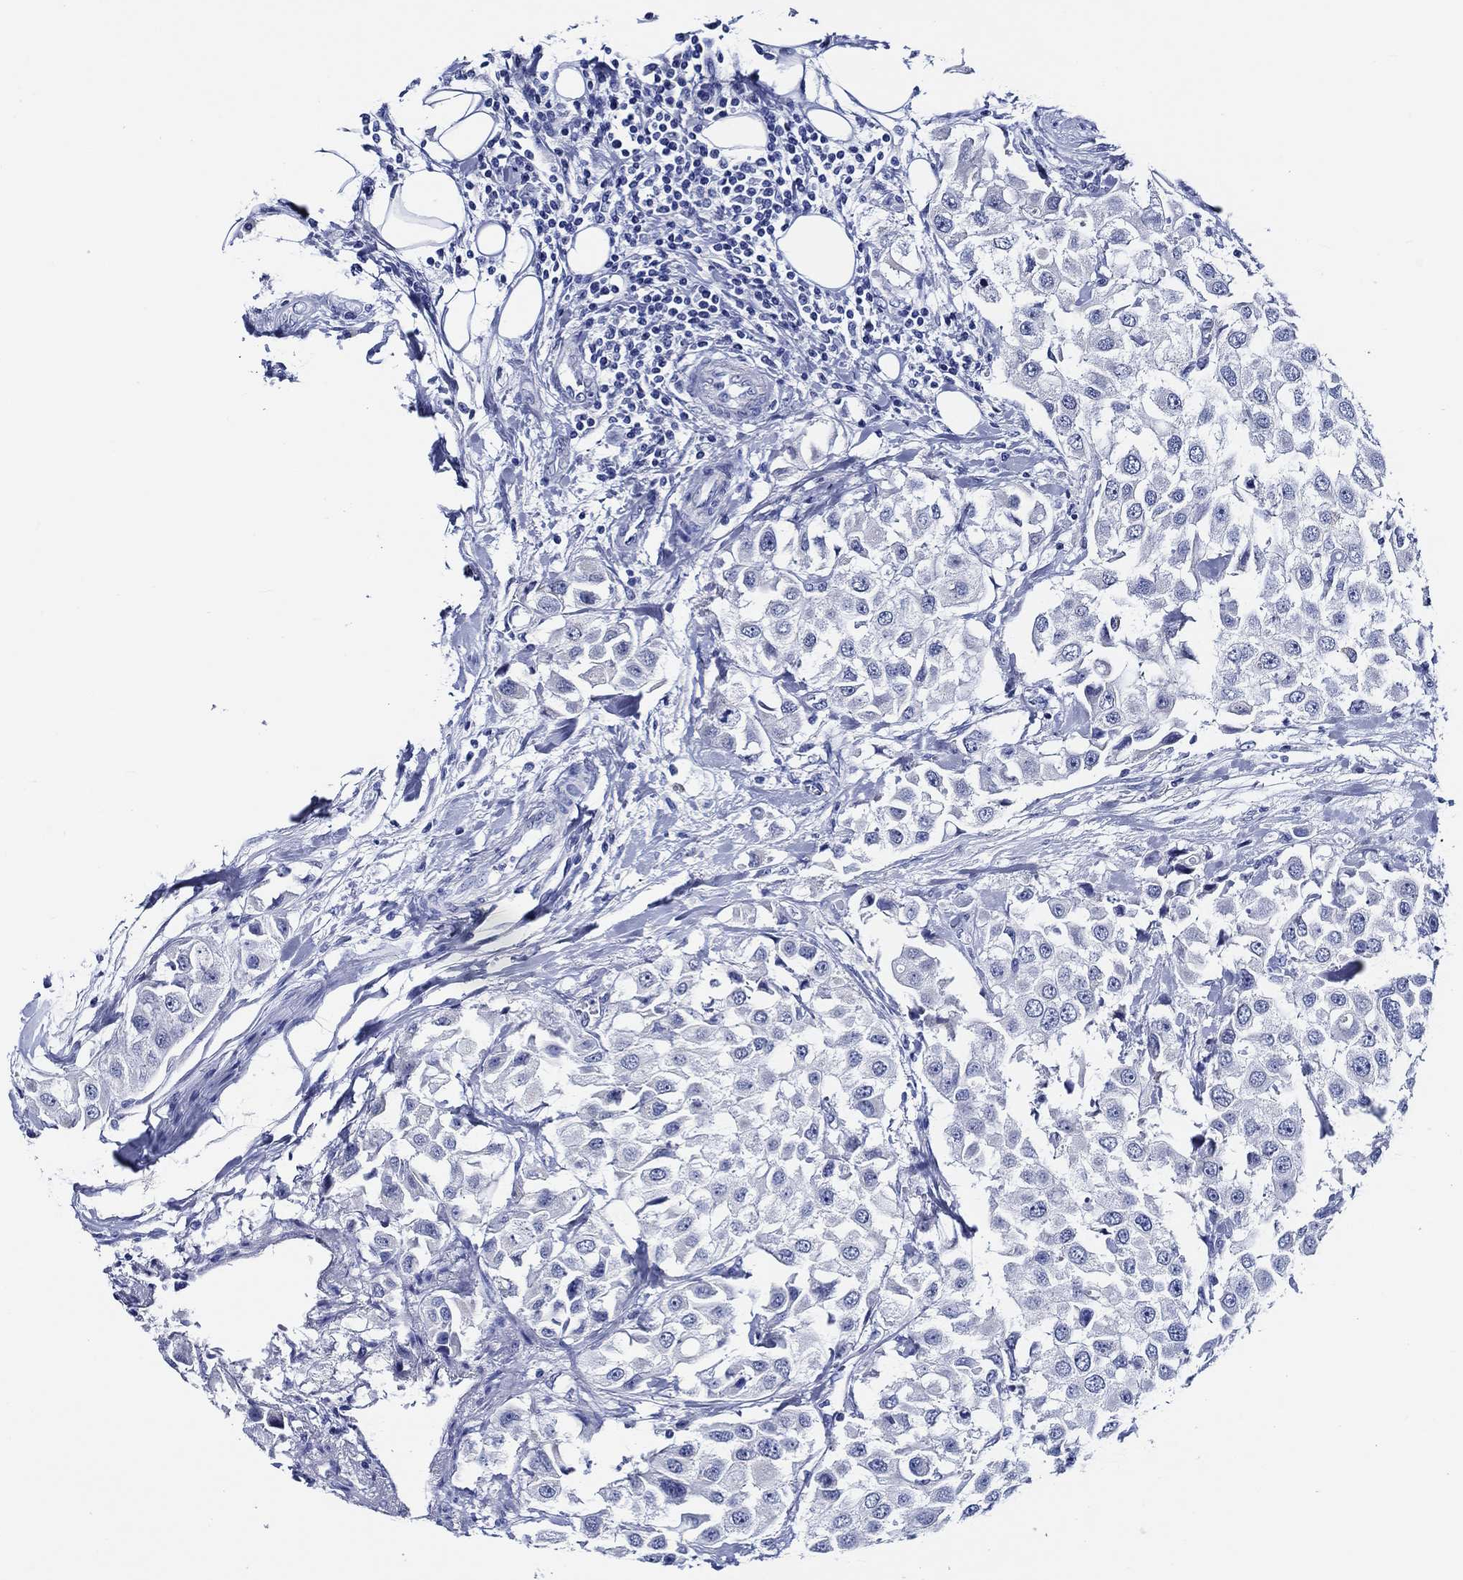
{"staining": {"intensity": "negative", "quantity": "none", "location": "none"}, "tissue": "urothelial cancer", "cell_type": "Tumor cells", "image_type": "cancer", "snomed": [{"axis": "morphology", "description": "Urothelial carcinoma, High grade"}, {"axis": "topography", "description": "Urinary bladder"}], "caption": "Immunohistochemistry (IHC) of human urothelial carcinoma (high-grade) shows no staining in tumor cells. (DAB (3,3'-diaminobenzidine) immunohistochemistry, high magnification).", "gene": "WDR62", "patient": {"sex": "female", "age": 64}}